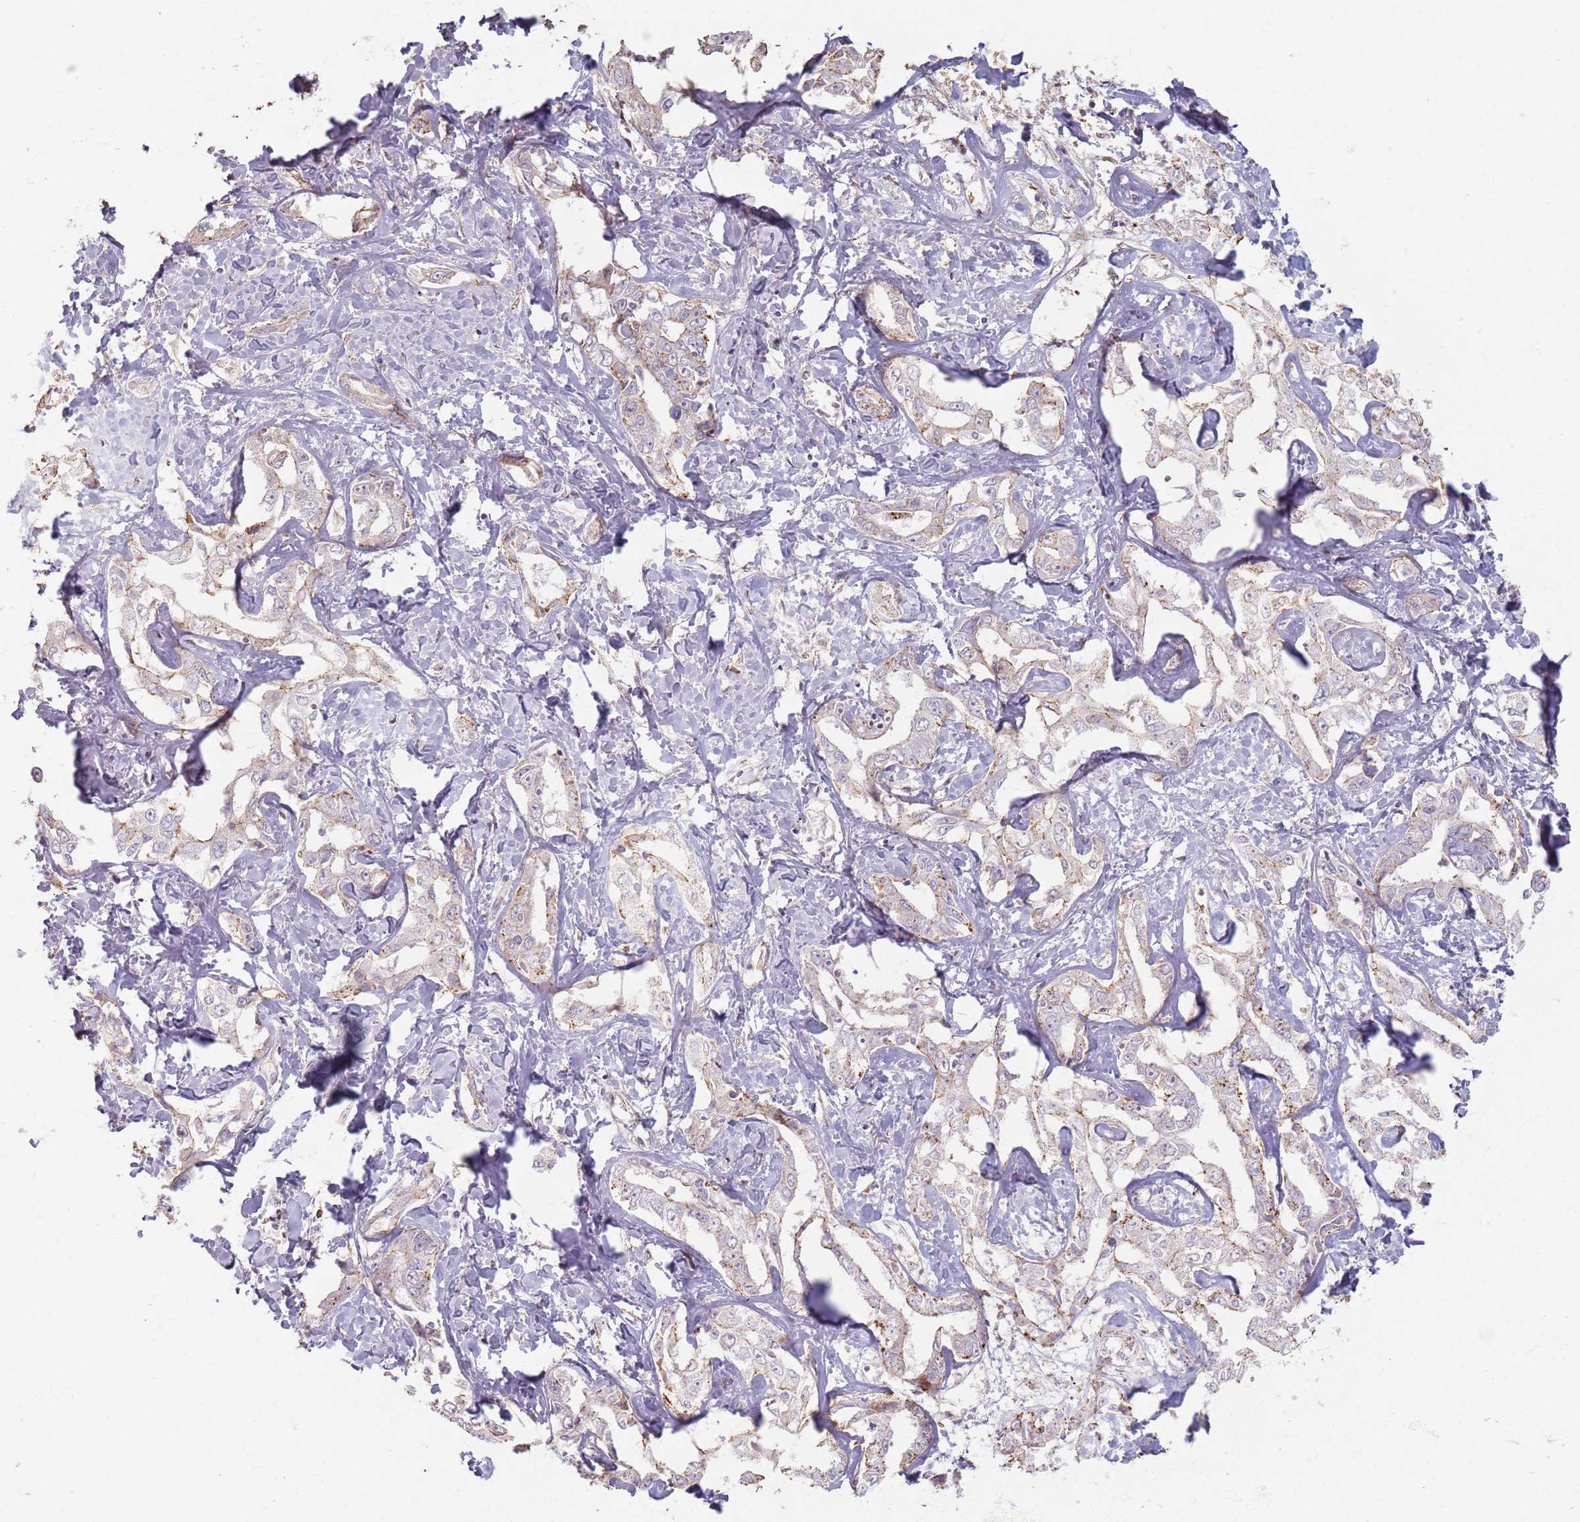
{"staining": {"intensity": "weak", "quantity": "<25%", "location": "cytoplasmic/membranous"}, "tissue": "liver cancer", "cell_type": "Tumor cells", "image_type": "cancer", "snomed": [{"axis": "morphology", "description": "Cholangiocarcinoma"}, {"axis": "topography", "description": "Liver"}], "caption": "This photomicrograph is of liver cancer stained with immunohistochemistry (IHC) to label a protein in brown with the nuclei are counter-stained blue. There is no expression in tumor cells.", "gene": "KCNA5", "patient": {"sex": "male", "age": 59}}